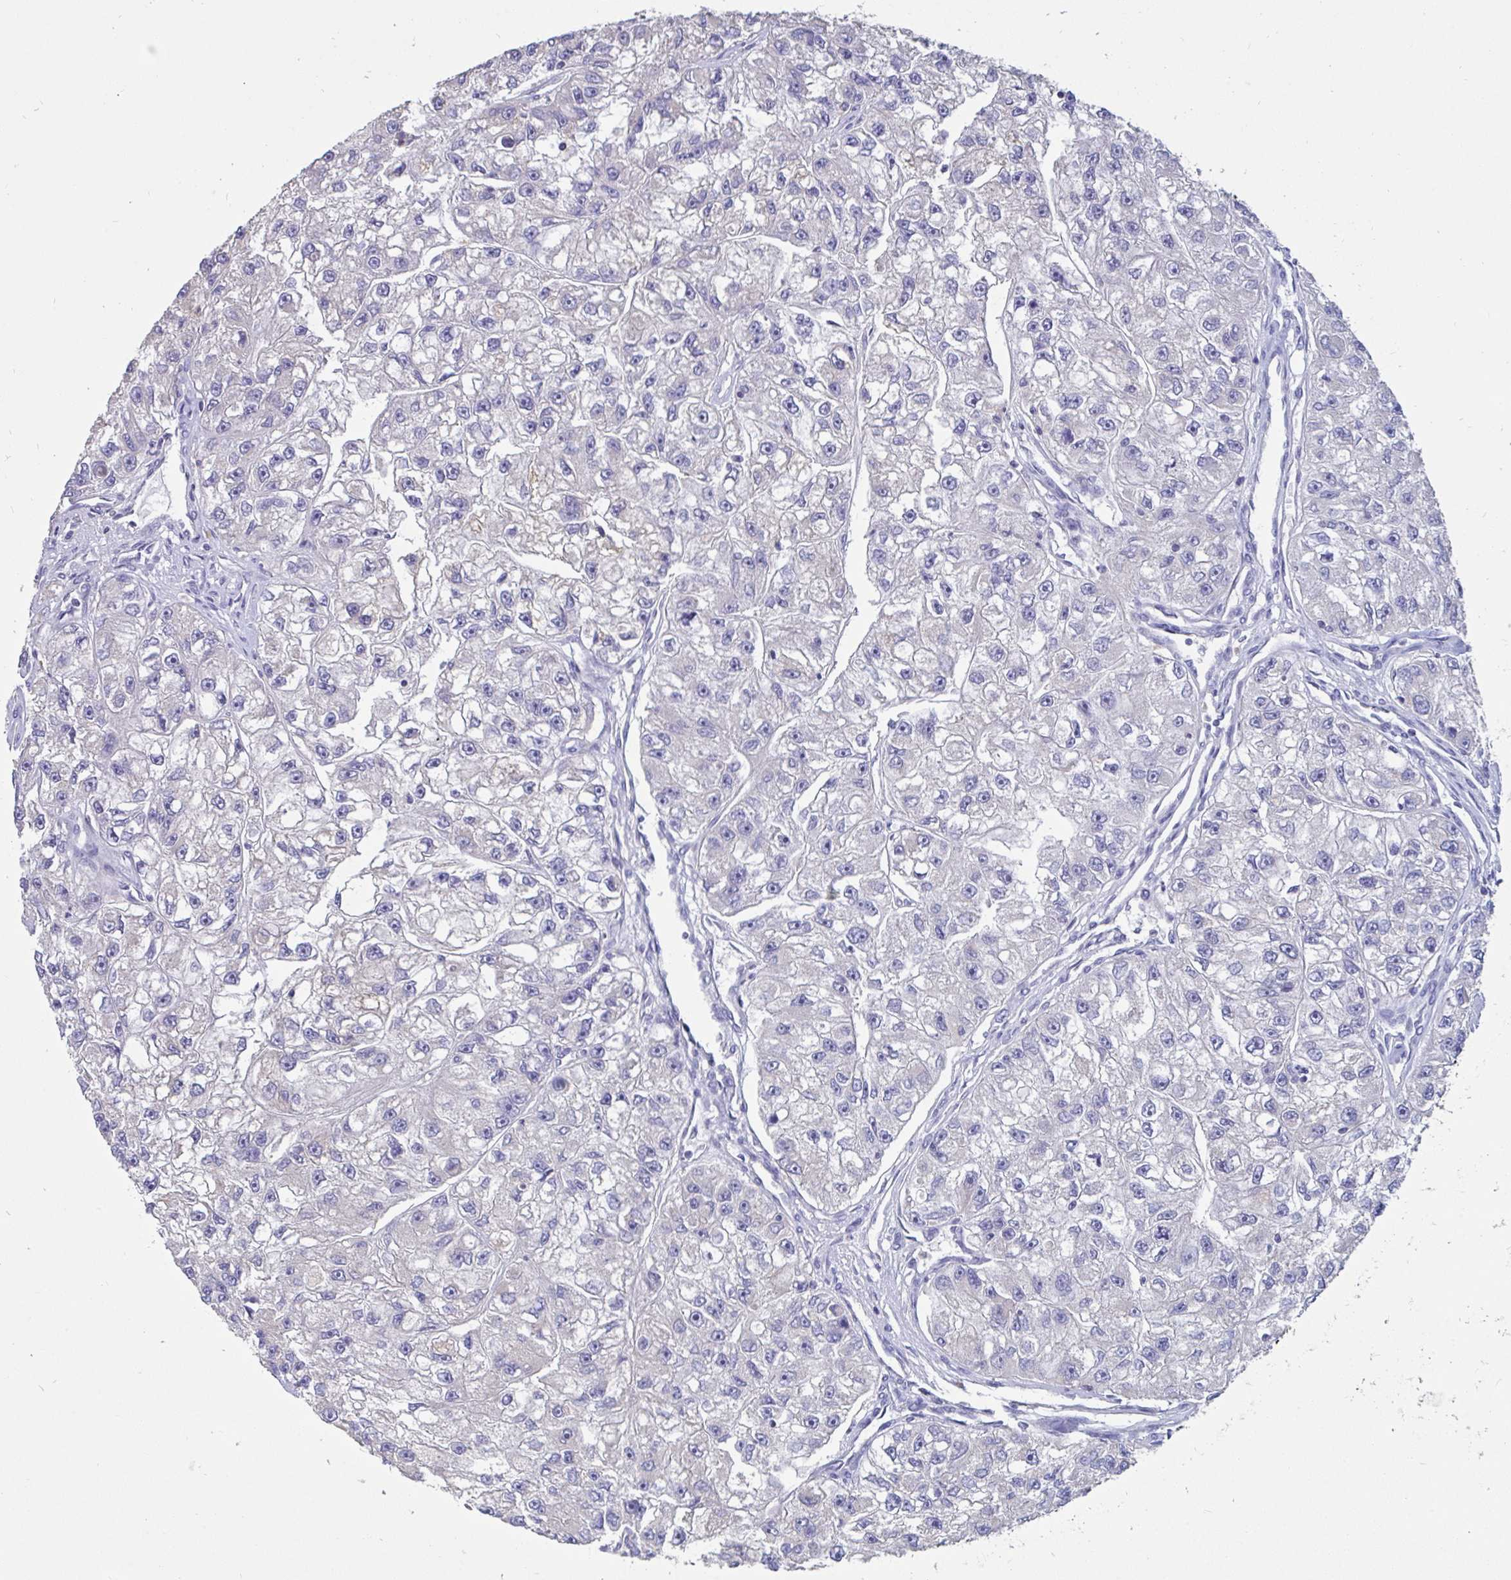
{"staining": {"intensity": "negative", "quantity": "none", "location": "none"}, "tissue": "renal cancer", "cell_type": "Tumor cells", "image_type": "cancer", "snomed": [{"axis": "morphology", "description": "Adenocarcinoma, NOS"}, {"axis": "topography", "description": "Kidney"}], "caption": "This histopathology image is of adenocarcinoma (renal) stained with immunohistochemistry (IHC) to label a protein in brown with the nuclei are counter-stained blue. There is no staining in tumor cells. (DAB (3,3'-diaminobenzidine) immunohistochemistry (IHC), high magnification).", "gene": "DDX39A", "patient": {"sex": "male", "age": 63}}